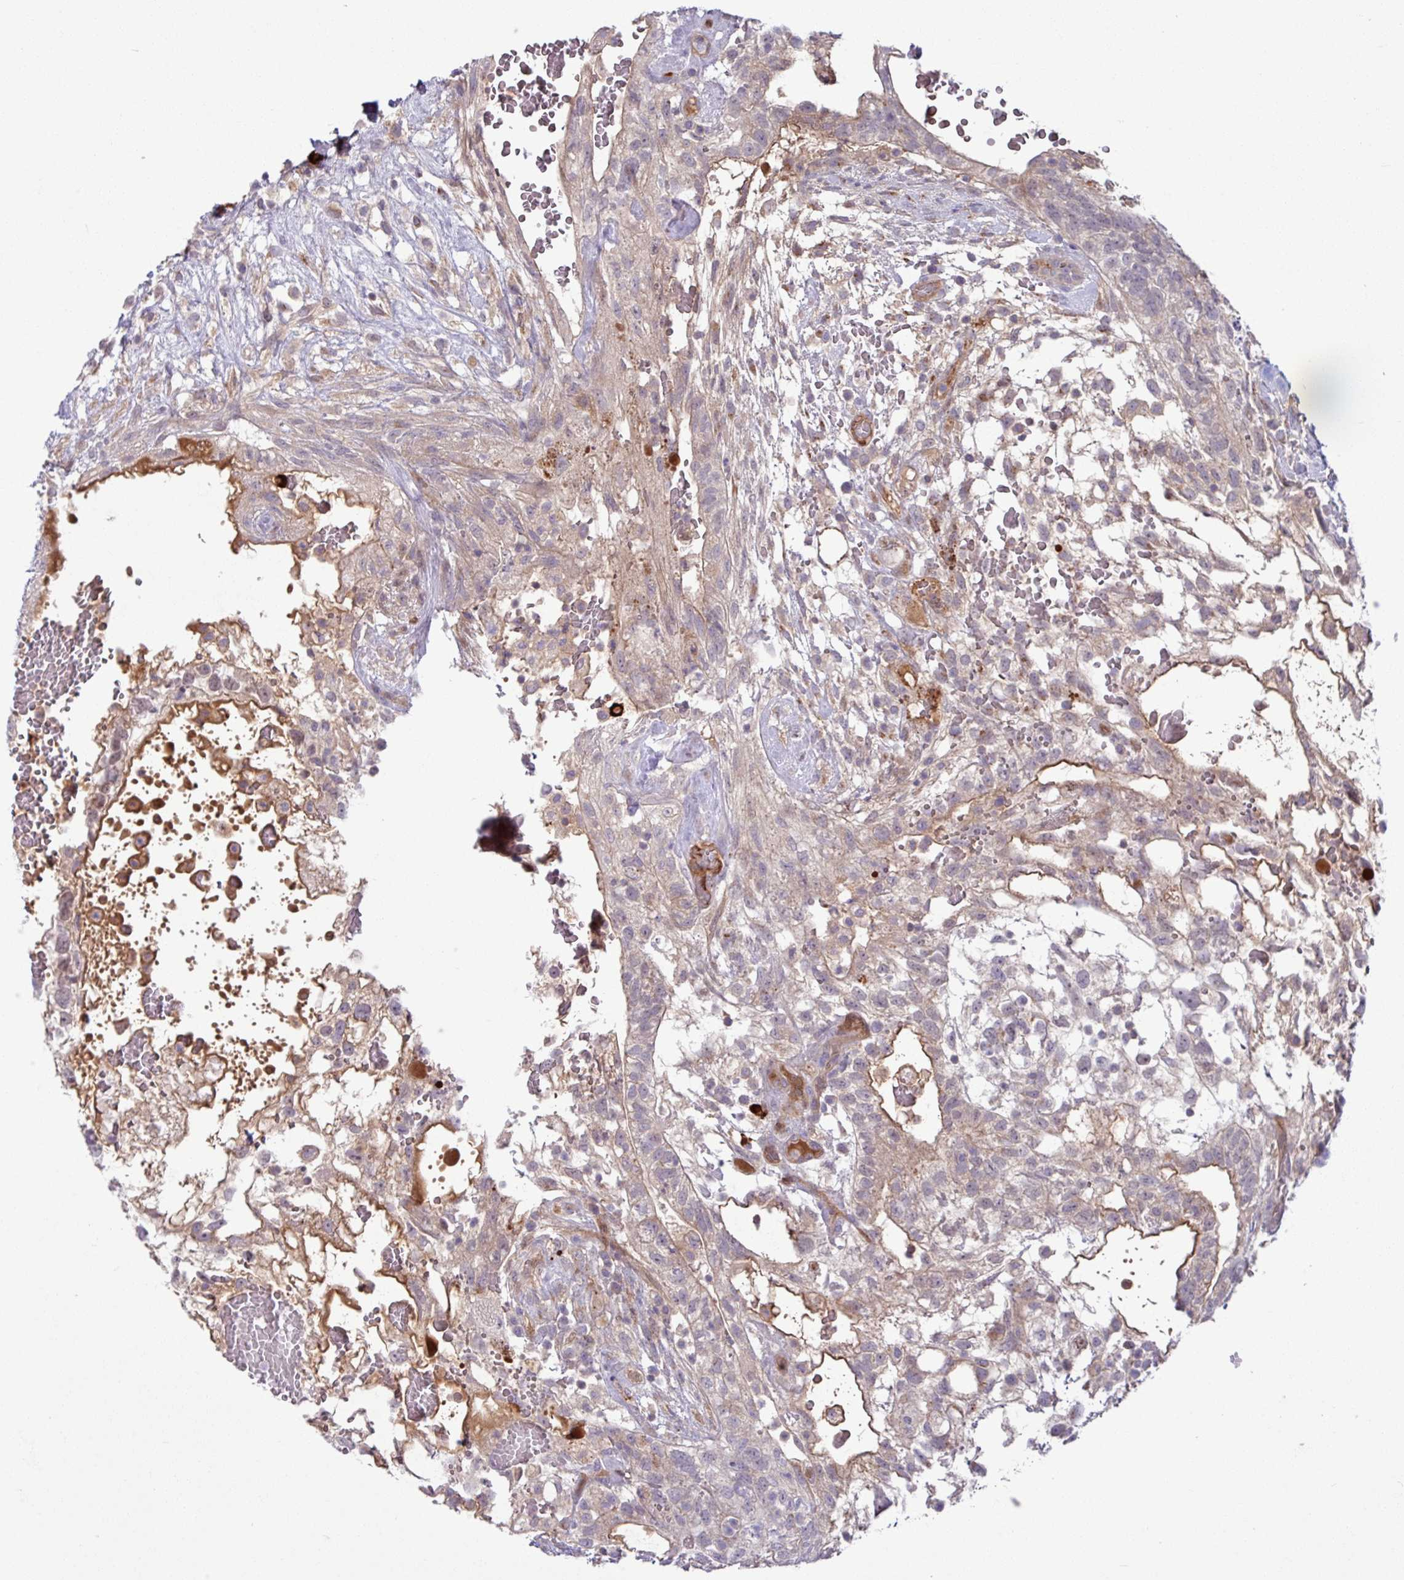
{"staining": {"intensity": "weak", "quantity": "25%-75%", "location": "cytoplasmic/membranous"}, "tissue": "testis cancer", "cell_type": "Tumor cells", "image_type": "cancer", "snomed": [{"axis": "morphology", "description": "Normal tissue, NOS"}, {"axis": "morphology", "description": "Carcinoma, Embryonal, NOS"}, {"axis": "topography", "description": "Testis"}], "caption": "A brown stain labels weak cytoplasmic/membranous expression of a protein in testis embryonal carcinoma tumor cells.", "gene": "B4GALNT4", "patient": {"sex": "male", "age": 32}}